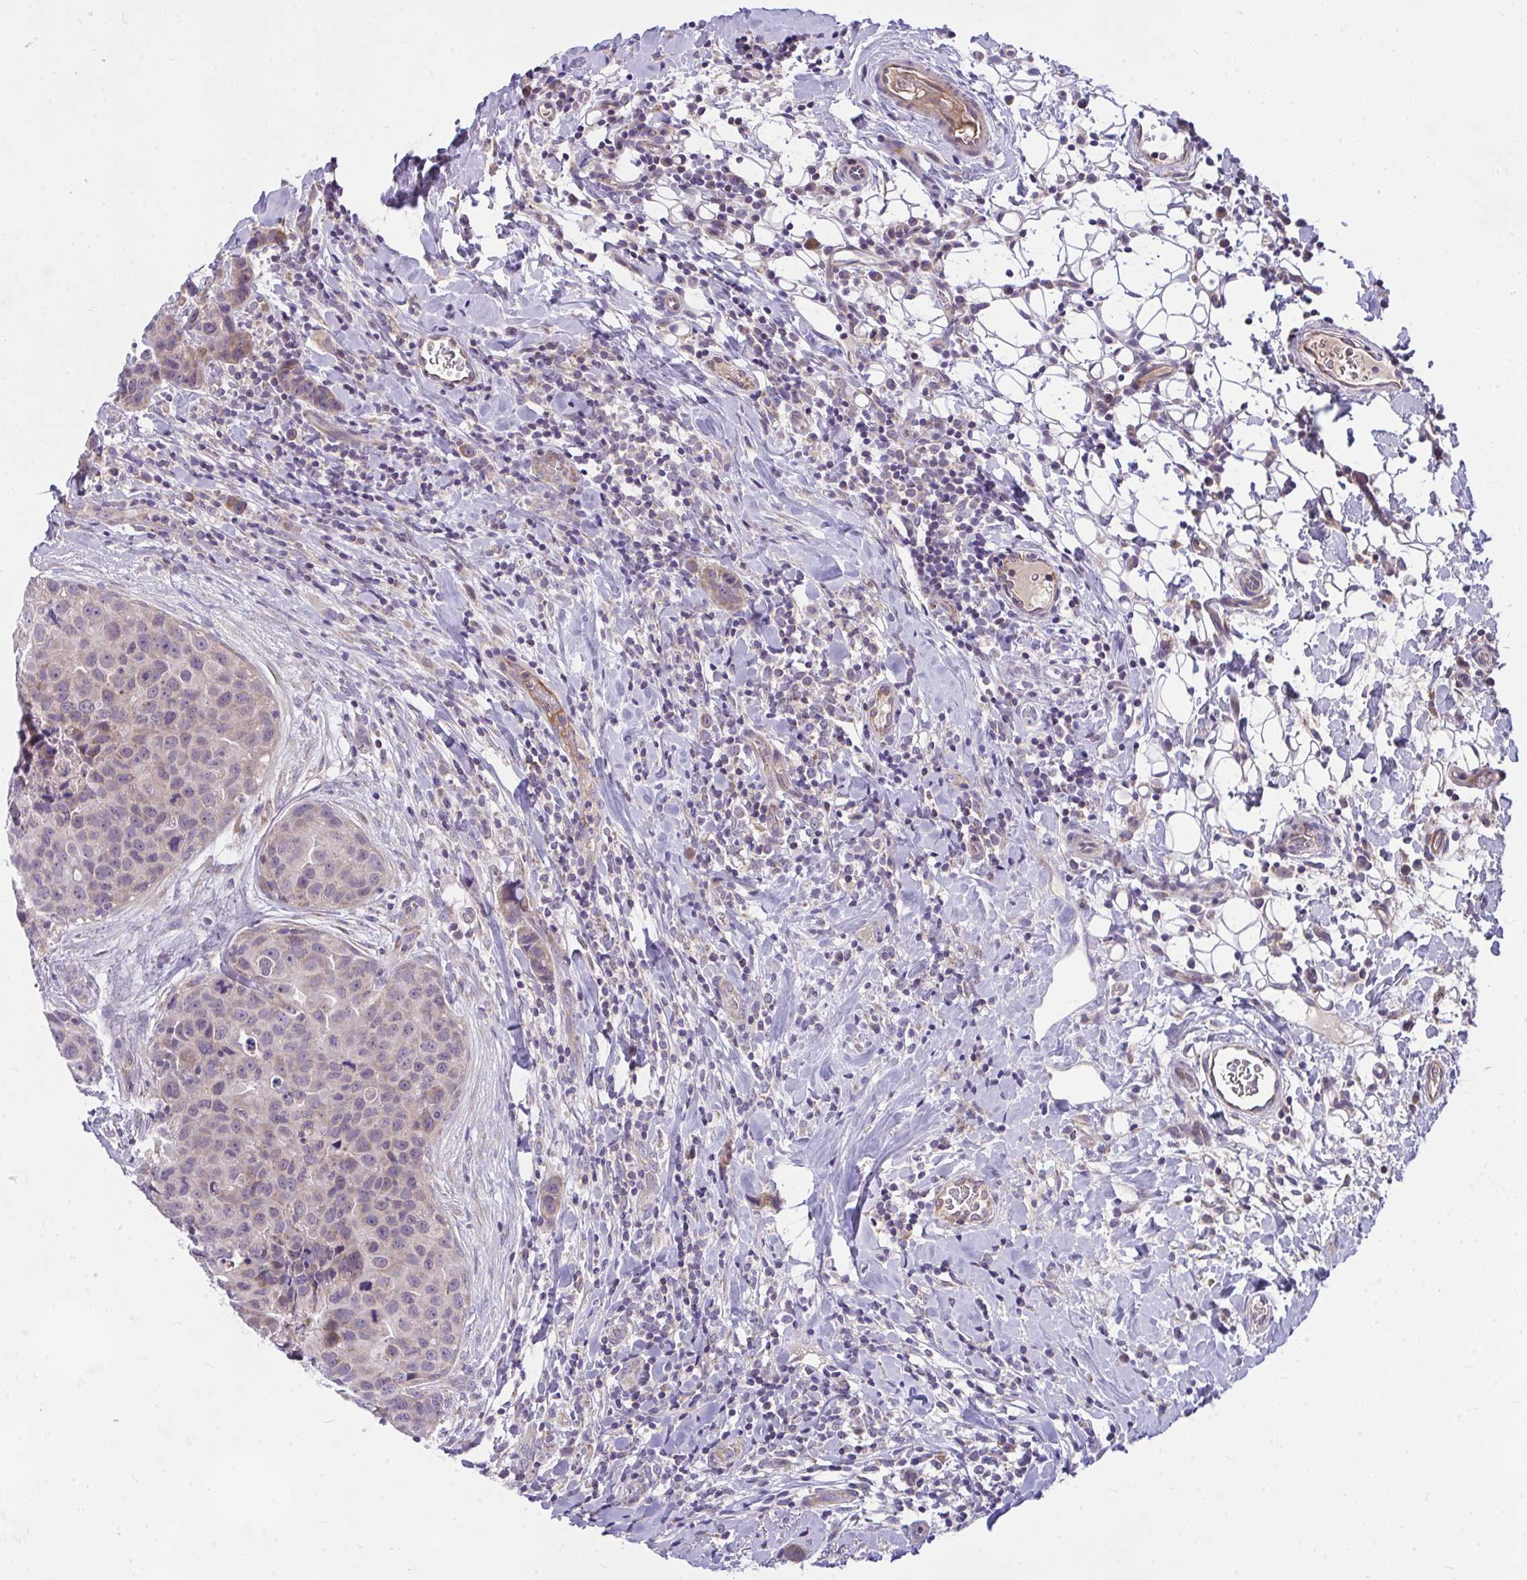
{"staining": {"intensity": "weak", "quantity": ">75%", "location": "cytoplasmic/membranous"}, "tissue": "breast cancer", "cell_type": "Tumor cells", "image_type": "cancer", "snomed": [{"axis": "morphology", "description": "Duct carcinoma"}, {"axis": "topography", "description": "Breast"}], "caption": "Immunohistochemical staining of human breast infiltrating ductal carcinoma shows weak cytoplasmic/membranous protein positivity in approximately >75% of tumor cells.", "gene": "CEP63", "patient": {"sex": "female", "age": 24}}